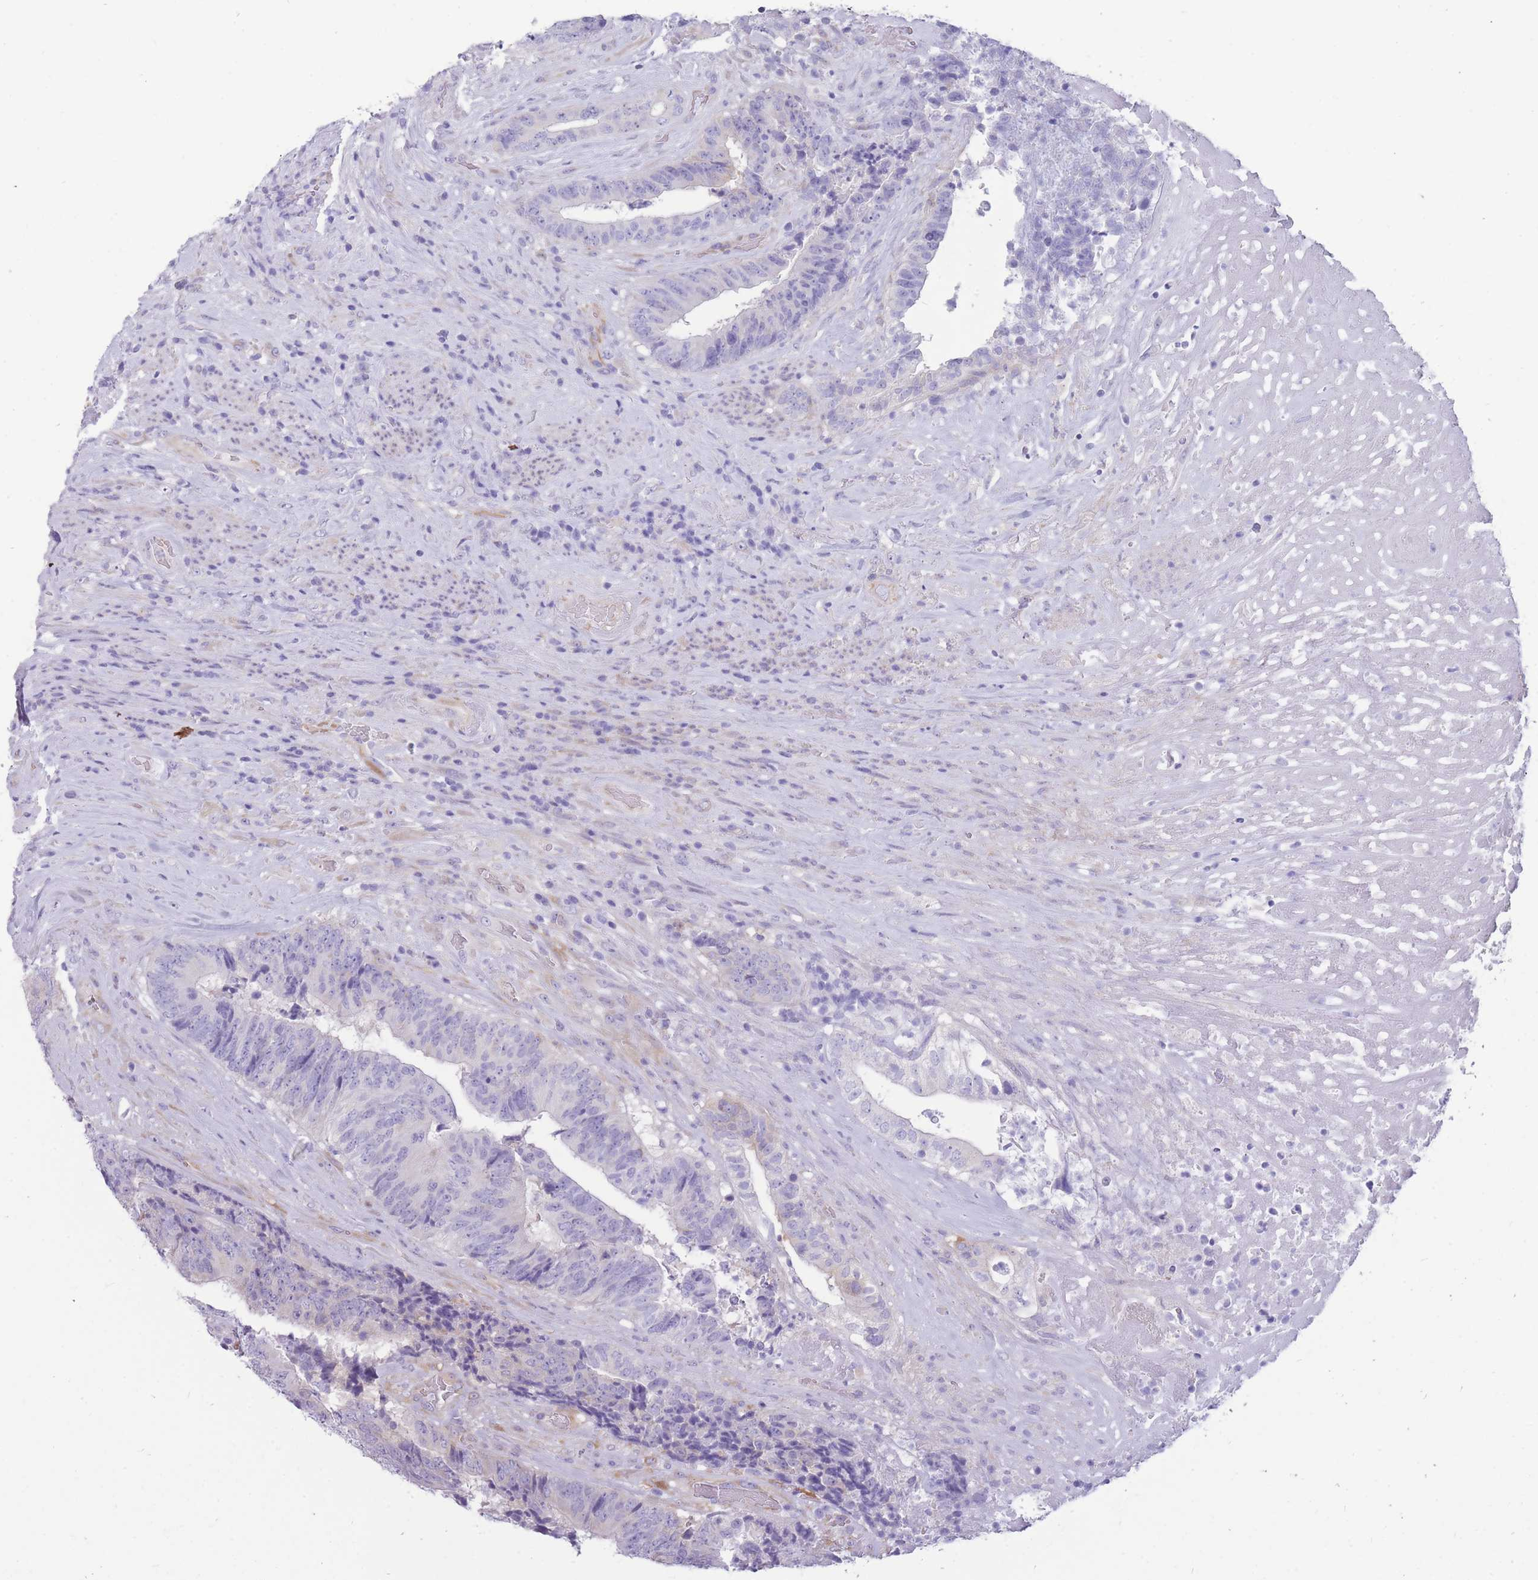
{"staining": {"intensity": "negative", "quantity": "none", "location": "none"}, "tissue": "colorectal cancer", "cell_type": "Tumor cells", "image_type": "cancer", "snomed": [{"axis": "morphology", "description": "Adenocarcinoma, NOS"}, {"axis": "topography", "description": "Rectum"}], "caption": "Immunohistochemical staining of colorectal cancer demonstrates no significant expression in tumor cells.", "gene": "MTSS2", "patient": {"sex": "male", "age": 72}}